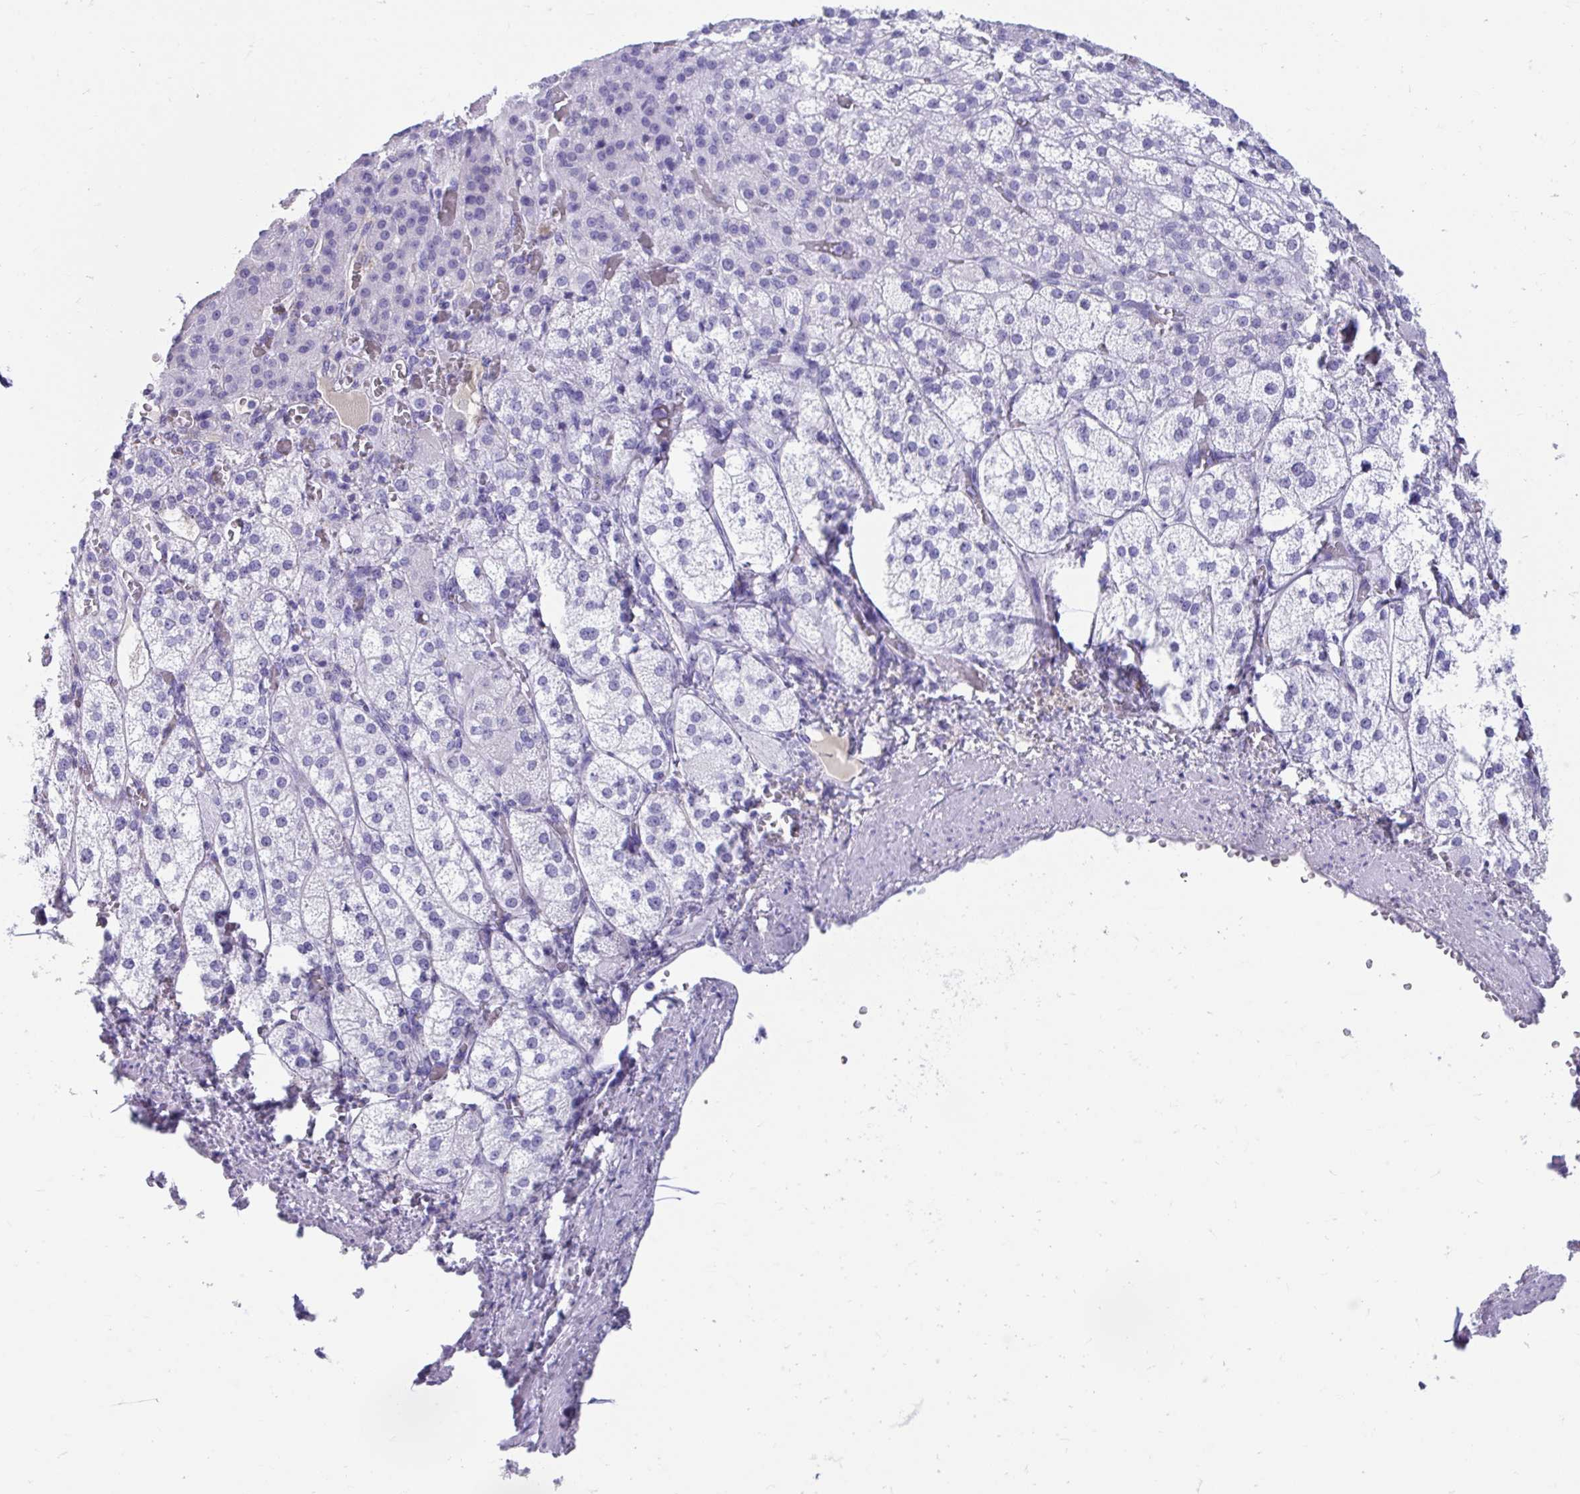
{"staining": {"intensity": "negative", "quantity": "none", "location": "none"}, "tissue": "adrenal gland", "cell_type": "Glandular cells", "image_type": "normal", "snomed": [{"axis": "morphology", "description": "Normal tissue, NOS"}, {"axis": "topography", "description": "Adrenal gland"}], "caption": "Adrenal gland stained for a protein using immunohistochemistry exhibits no positivity glandular cells.", "gene": "SMIM9", "patient": {"sex": "female", "age": 60}}